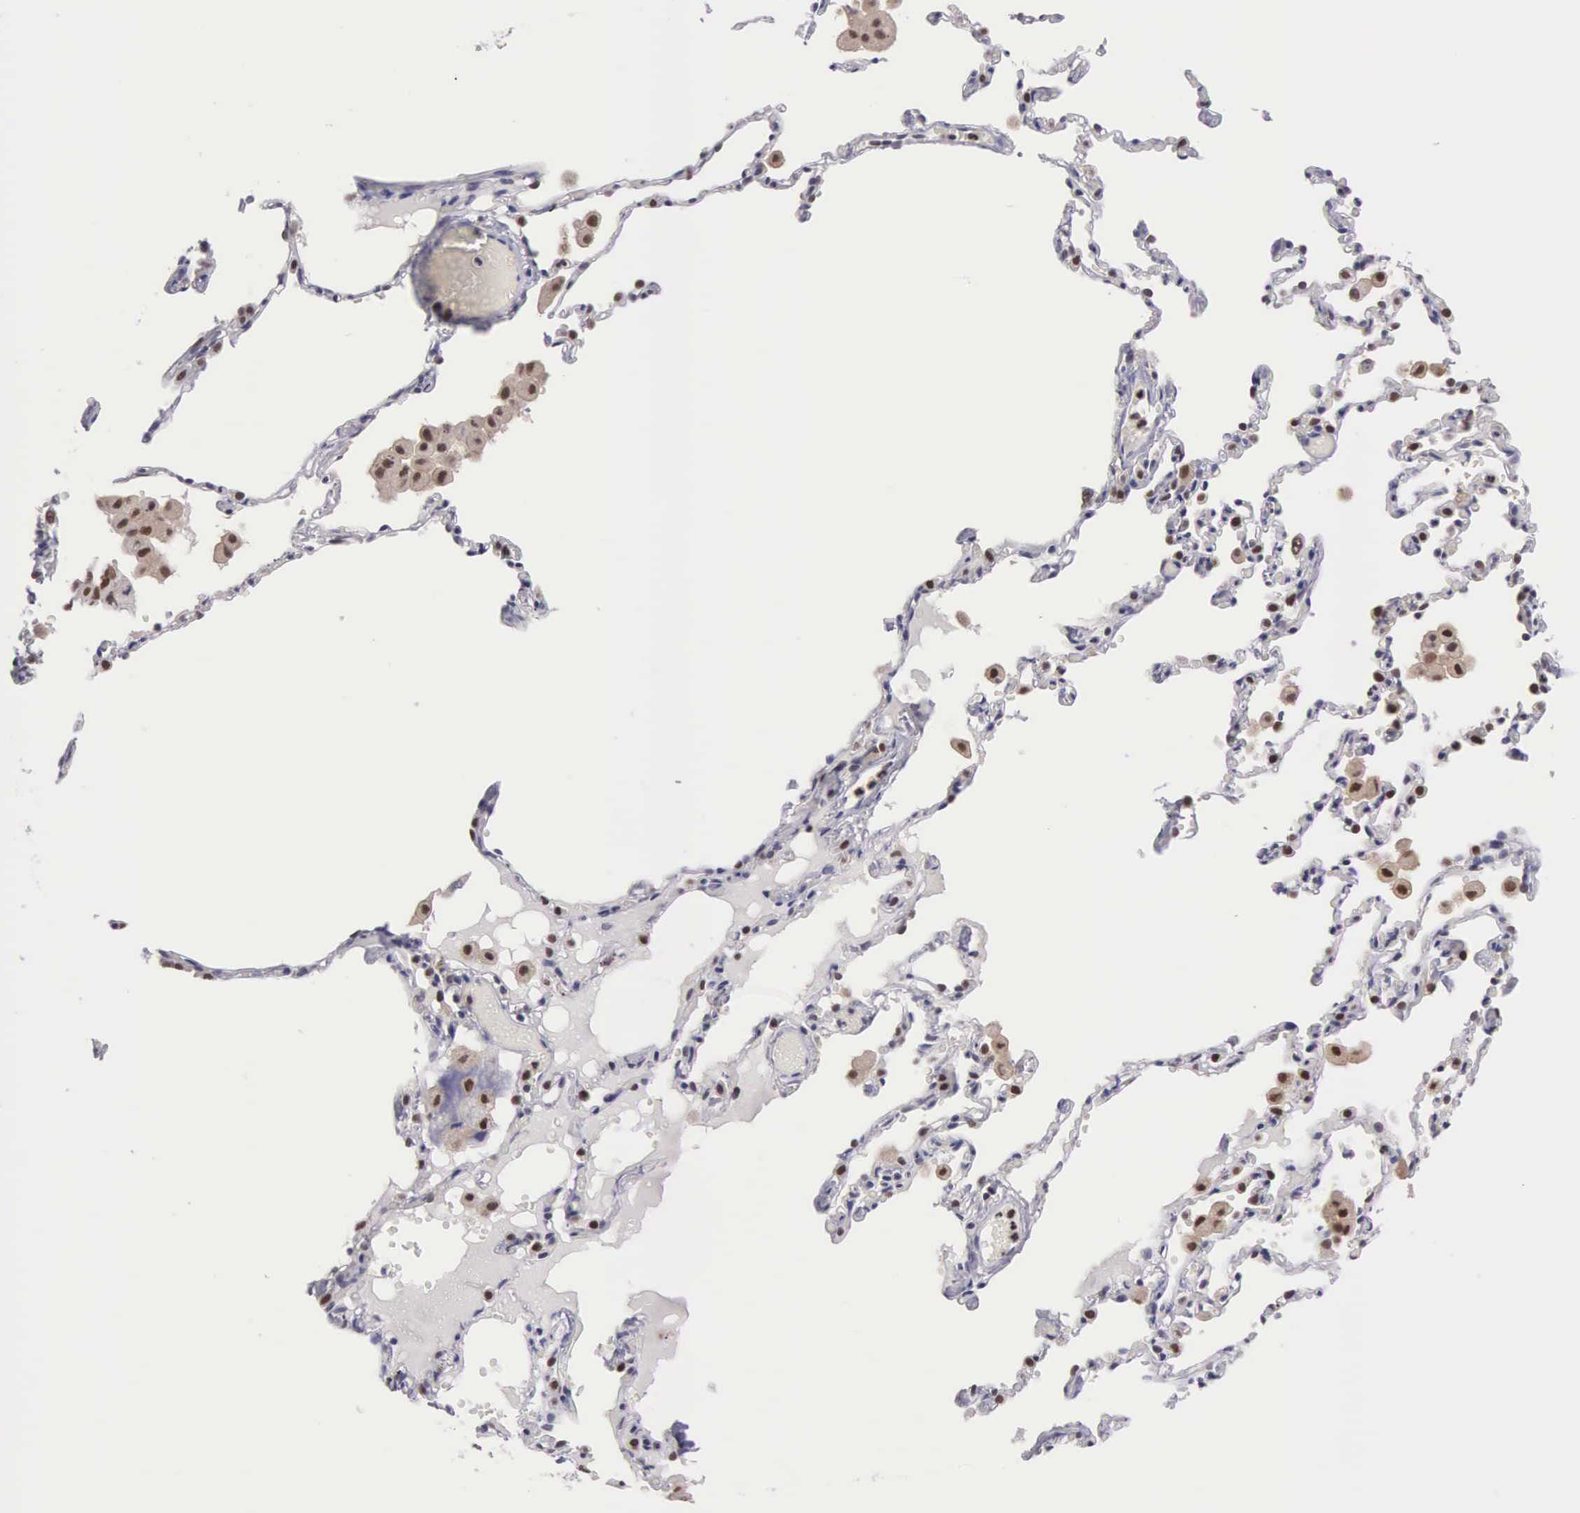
{"staining": {"intensity": "weak", "quantity": "<25%", "location": "nuclear"}, "tissue": "lung cancer", "cell_type": "Tumor cells", "image_type": "cancer", "snomed": [{"axis": "morphology", "description": "Adenocarcinoma, NOS"}, {"axis": "topography", "description": "Lung"}], "caption": "Lung adenocarcinoma was stained to show a protein in brown. There is no significant positivity in tumor cells.", "gene": "GRK3", "patient": {"sex": "male", "age": 64}}